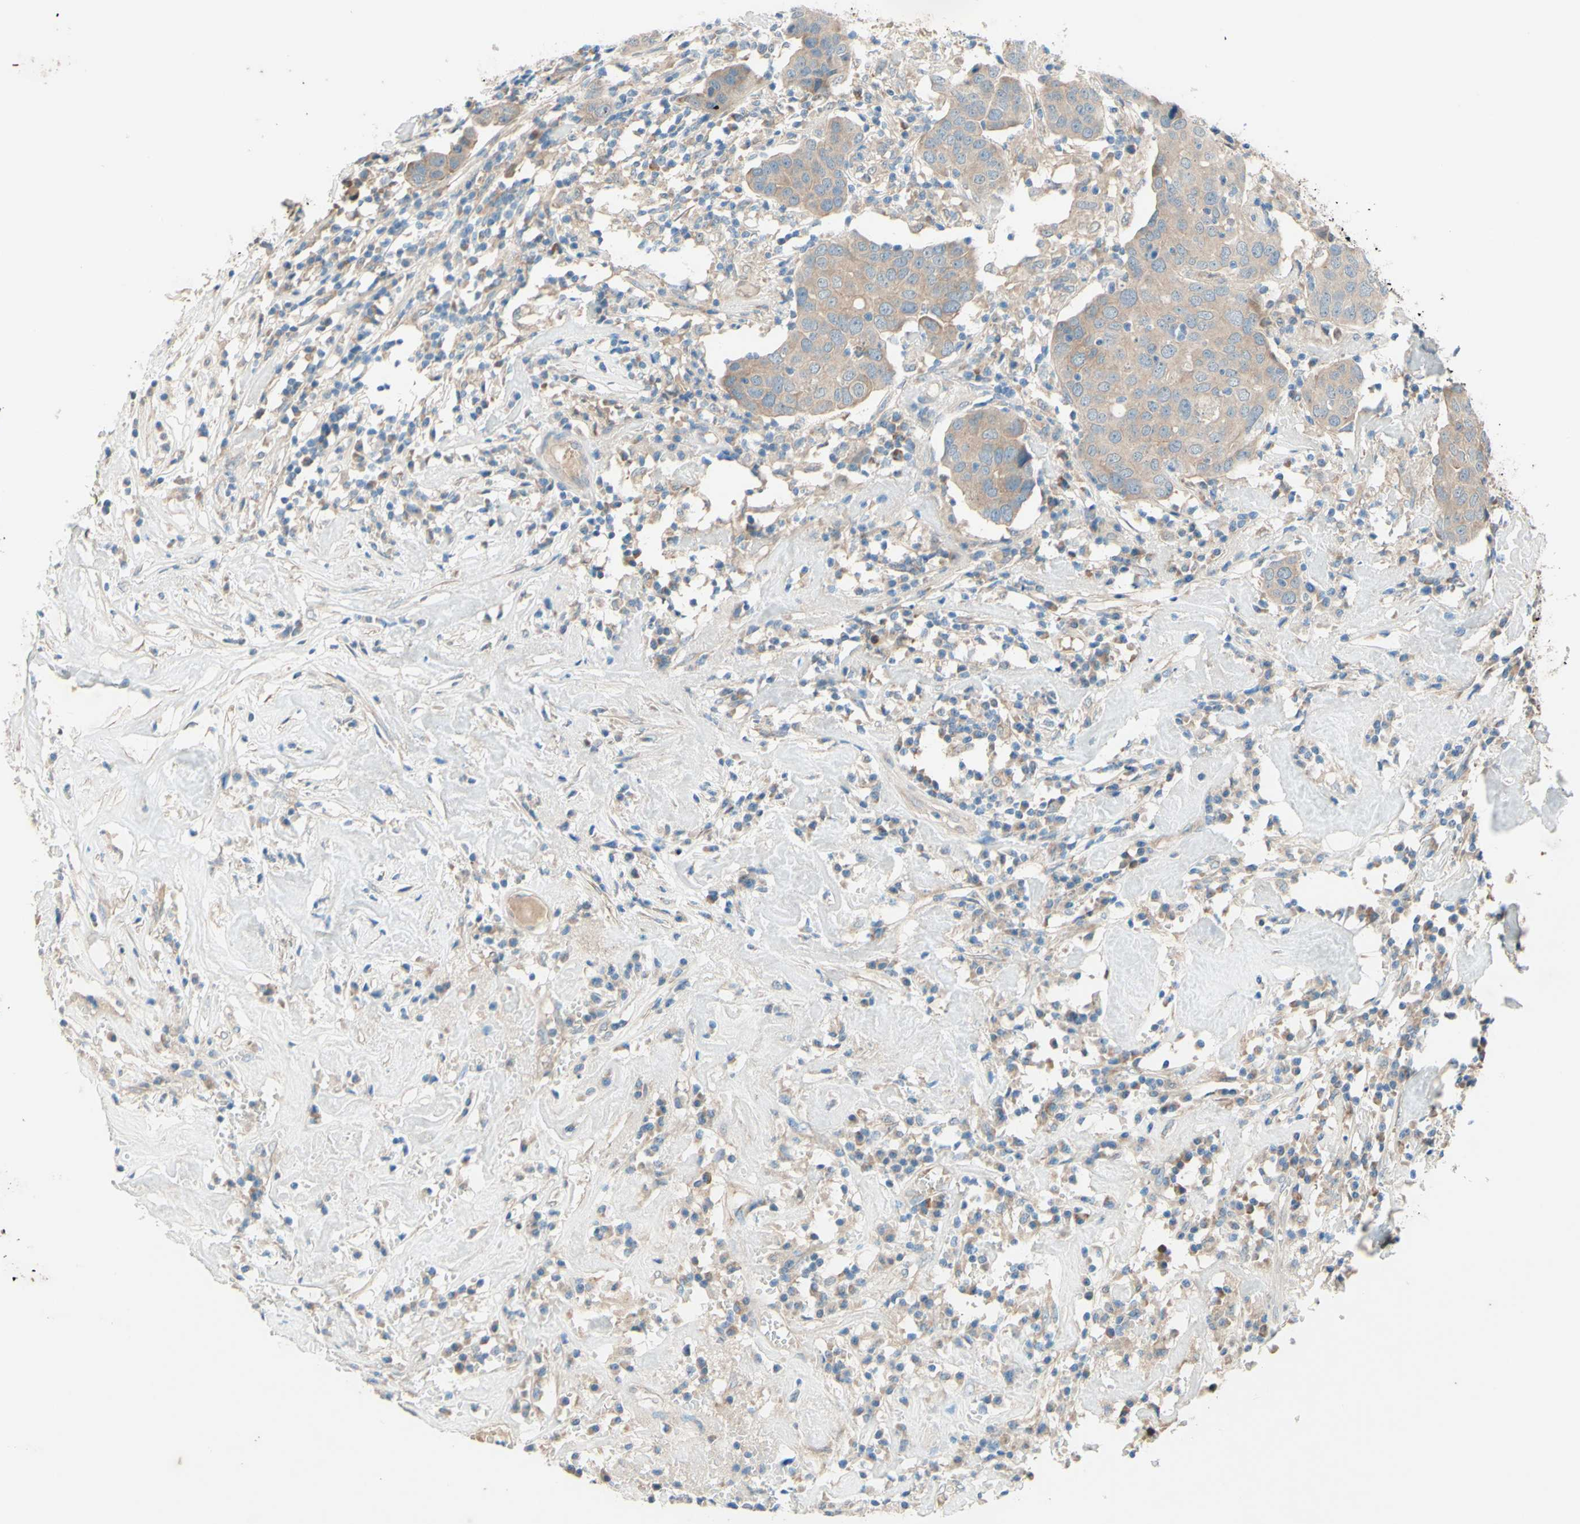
{"staining": {"intensity": "weak", "quantity": ">75%", "location": "cytoplasmic/membranous"}, "tissue": "head and neck cancer", "cell_type": "Tumor cells", "image_type": "cancer", "snomed": [{"axis": "morphology", "description": "Adenocarcinoma, NOS"}, {"axis": "topography", "description": "Salivary gland"}, {"axis": "topography", "description": "Head-Neck"}], "caption": "An IHC image of tumor tissue is shown. Protein staining in brown highlights weak cytoplasmic/membranous positivity in head and neck cancer within tumor cells.", "gene": "IL2", "patient": {"sex": "female", "age": 65}}